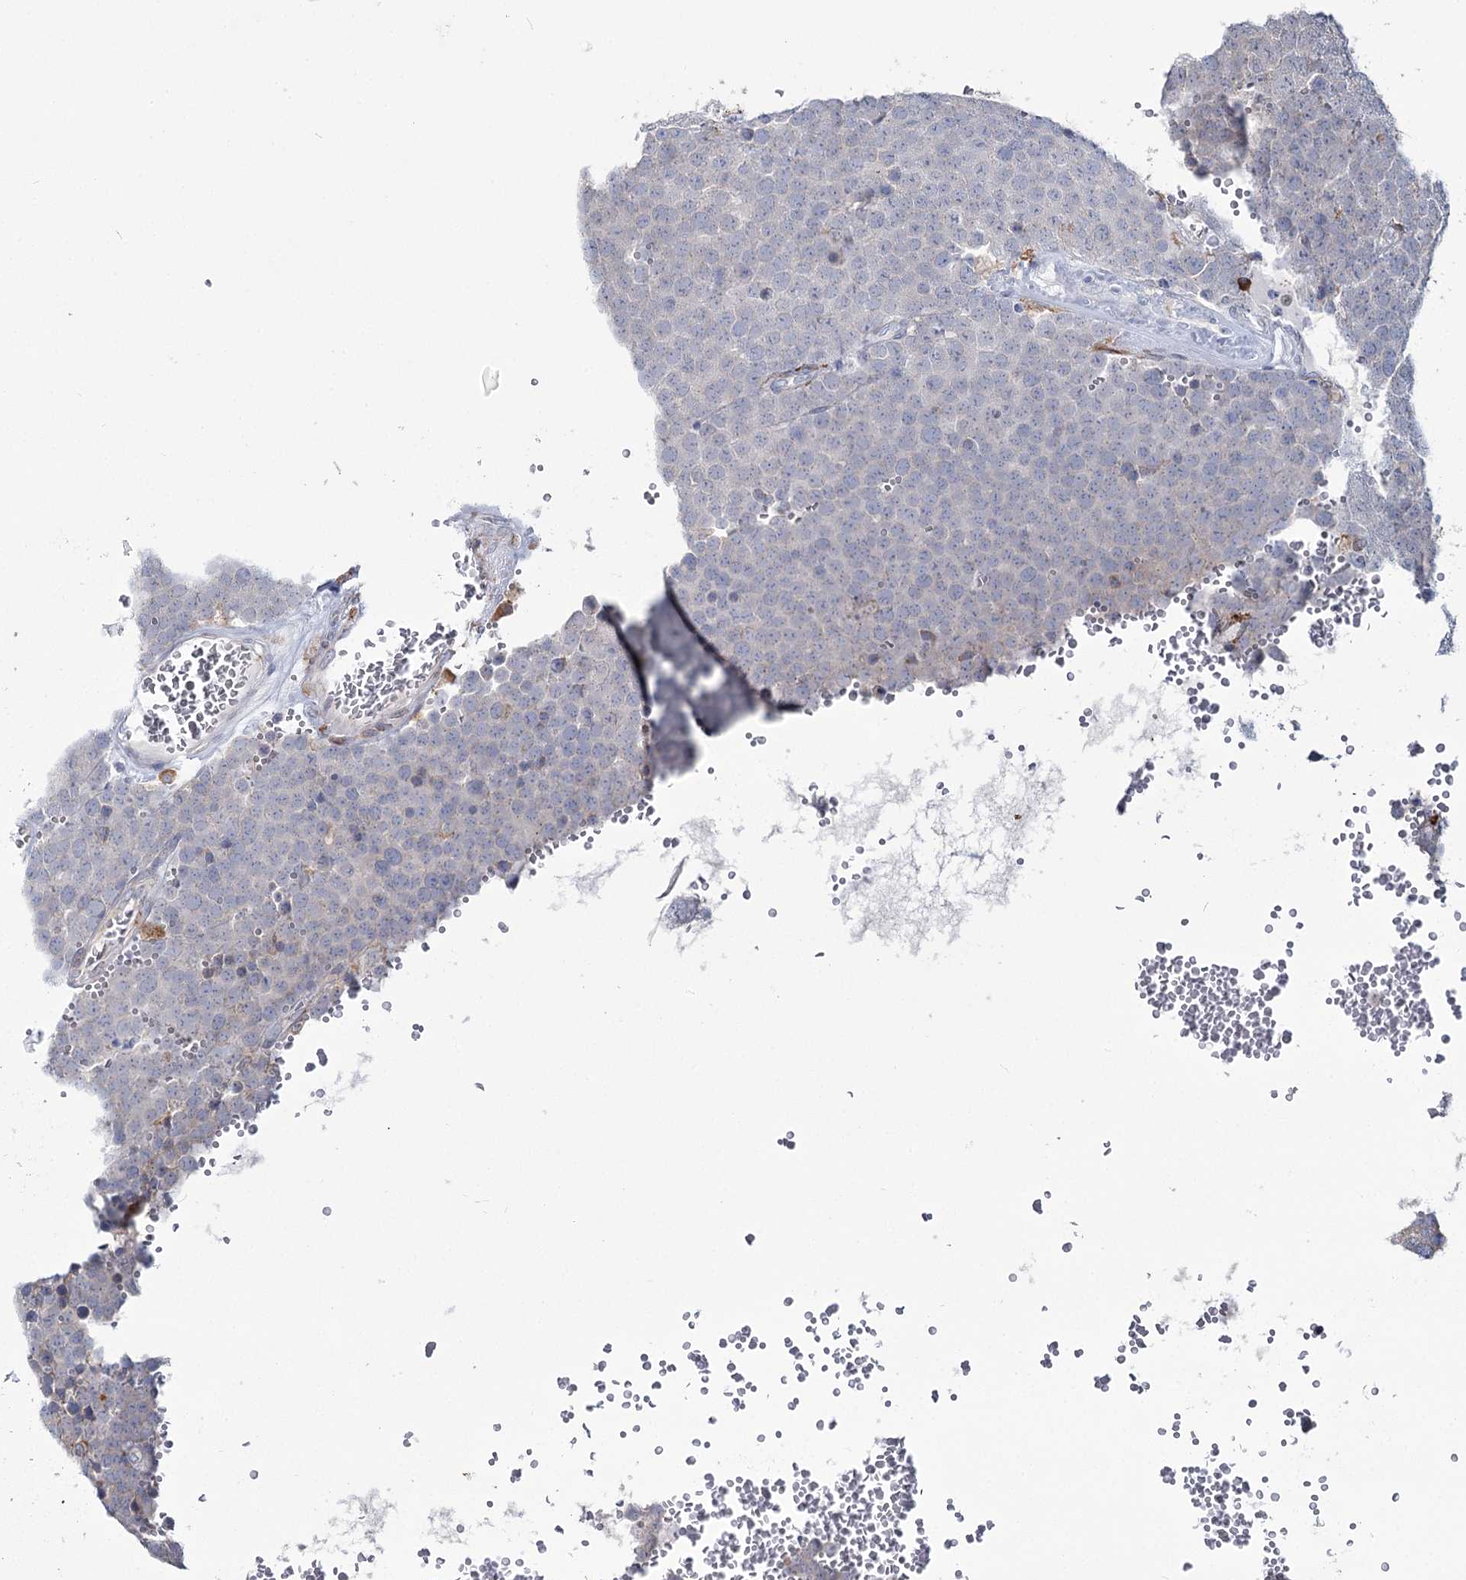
{"staining": {"intensity": "negative", "quantity": "none", "location": "none"}, "tissue": "testis cancer", "cell_type": "Tumor cells", "image_type": "cancer", "snomed": [{"axis": "morphology", "description": "Seminoma, NOS"}, {"axis": "topography", "description": "Testis"}], "caption": "Immunohistochemistry of seminoma (testis) displays no positivity in tumor cells. (DAB IHC with hematoxylin counter stain).", "gene": "ZCCHC9", "patient": {"sex": "male", "age": 71}}